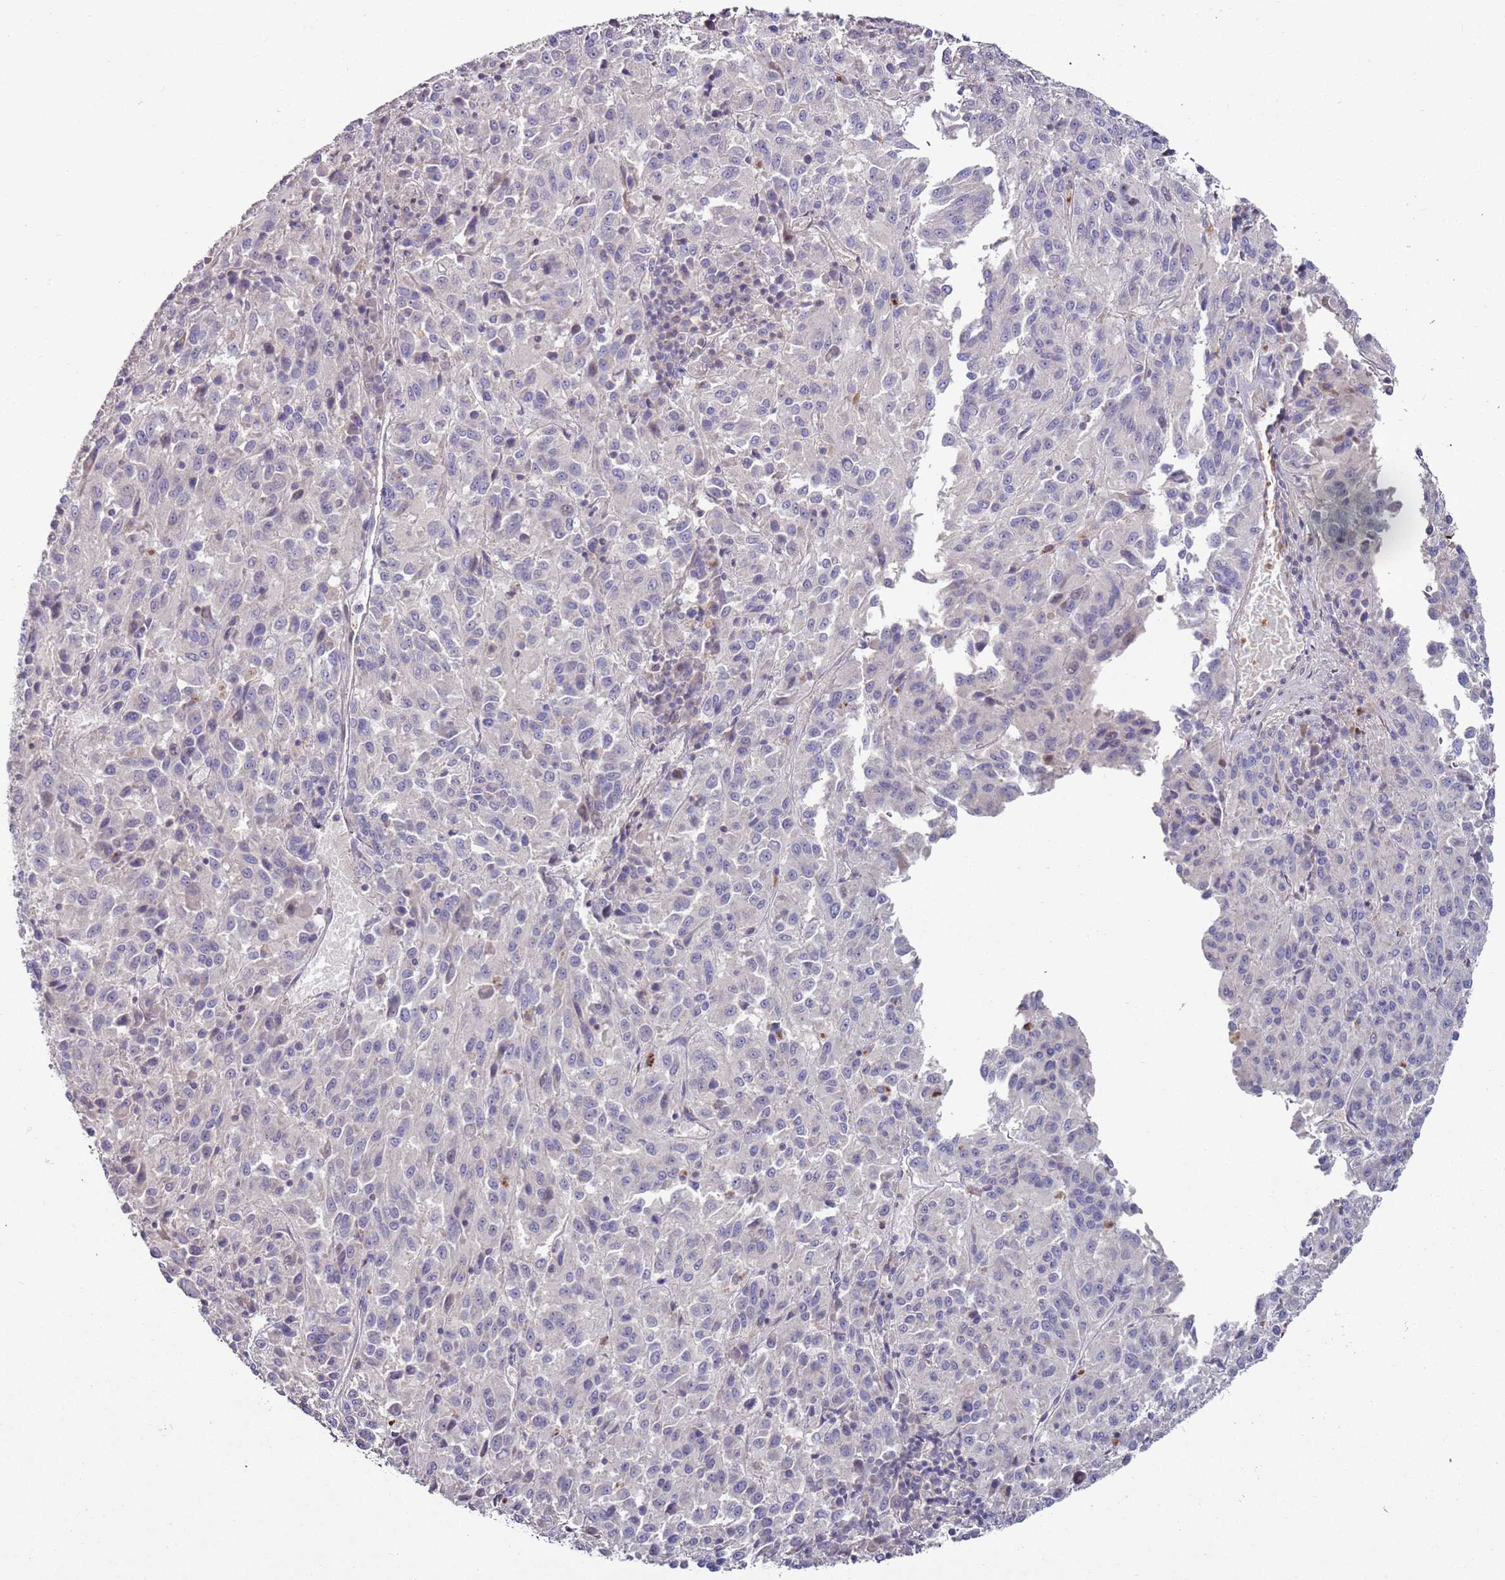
{"staining": {"intensity": "negative", "quantity": "none", "location": "none"}, "tissue": "melanoma", "cell_type": "Tumor cells", "image_type": "cancer", "snomed": [{"axis": "morphology", "description": "Malignant melanoma, Metastatic site"}, {"axis": "topography", "description": "Lung"}], "caption": "IHC of malignant melanoma (metastatic site) displays no staining in tumor cells.", "gene": "LACC1", "patient": {"sex": "male", "age": 64}}